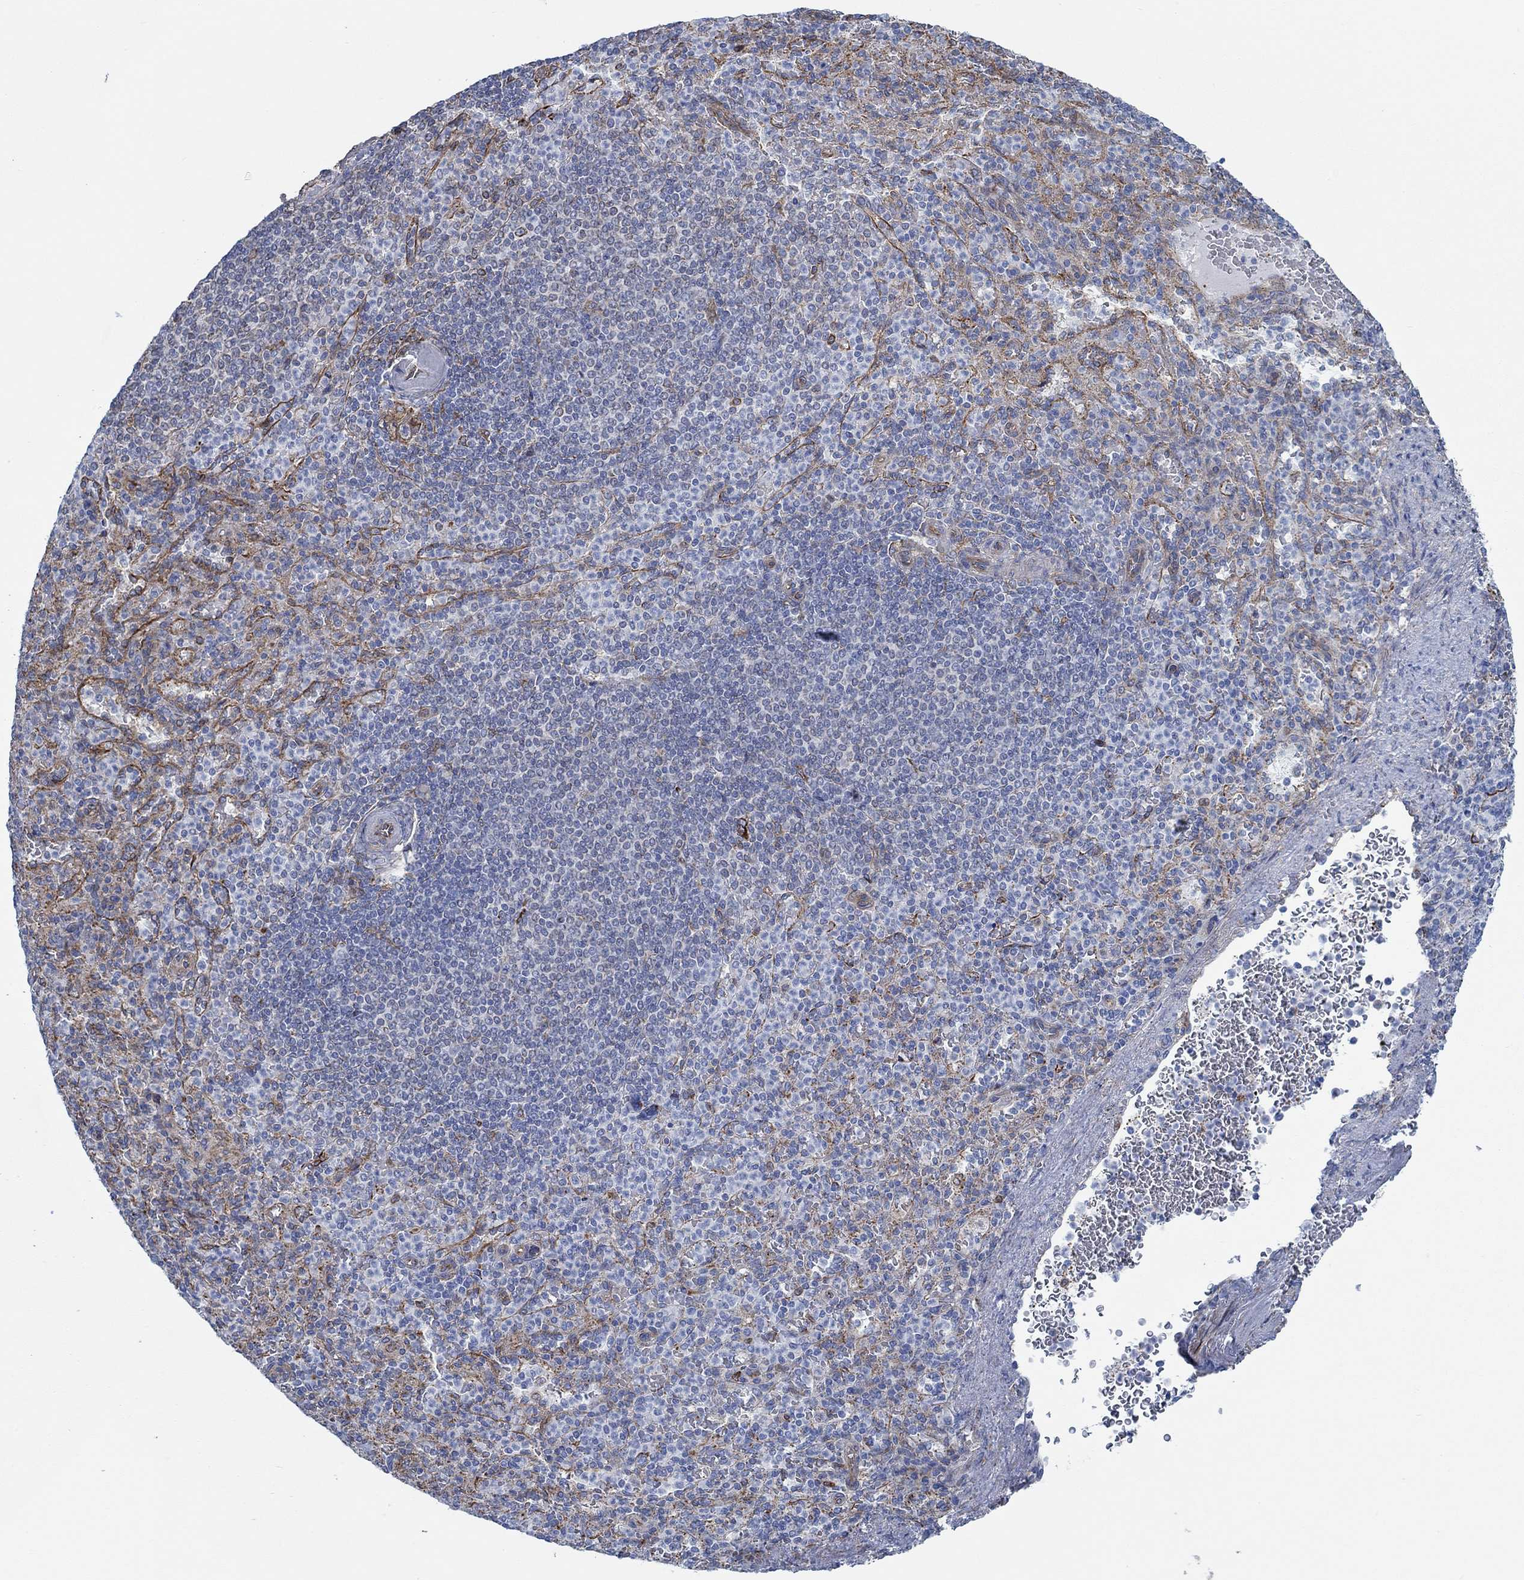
{"staining": {"intensity": "strong", "quantity": "<25%", "location": "cytoplasmic/membranous"}, "tissue": "spleen", "cell_type": "Cells in red pulp", "image_type": "normal", "snomed": [{"axis": "morphology", "description": "Normal tissue, NOS"}, {"axis": "topography", "description": "Spleen"}], "caption": "Strong cytoplasmic/membranous staining for a protein is identified in about <25% of cells in red pulp of normal spleen using immunohistochemistry (IHC).", "gene": "STC2", "patient": {"sex": "female", "age": 74}}